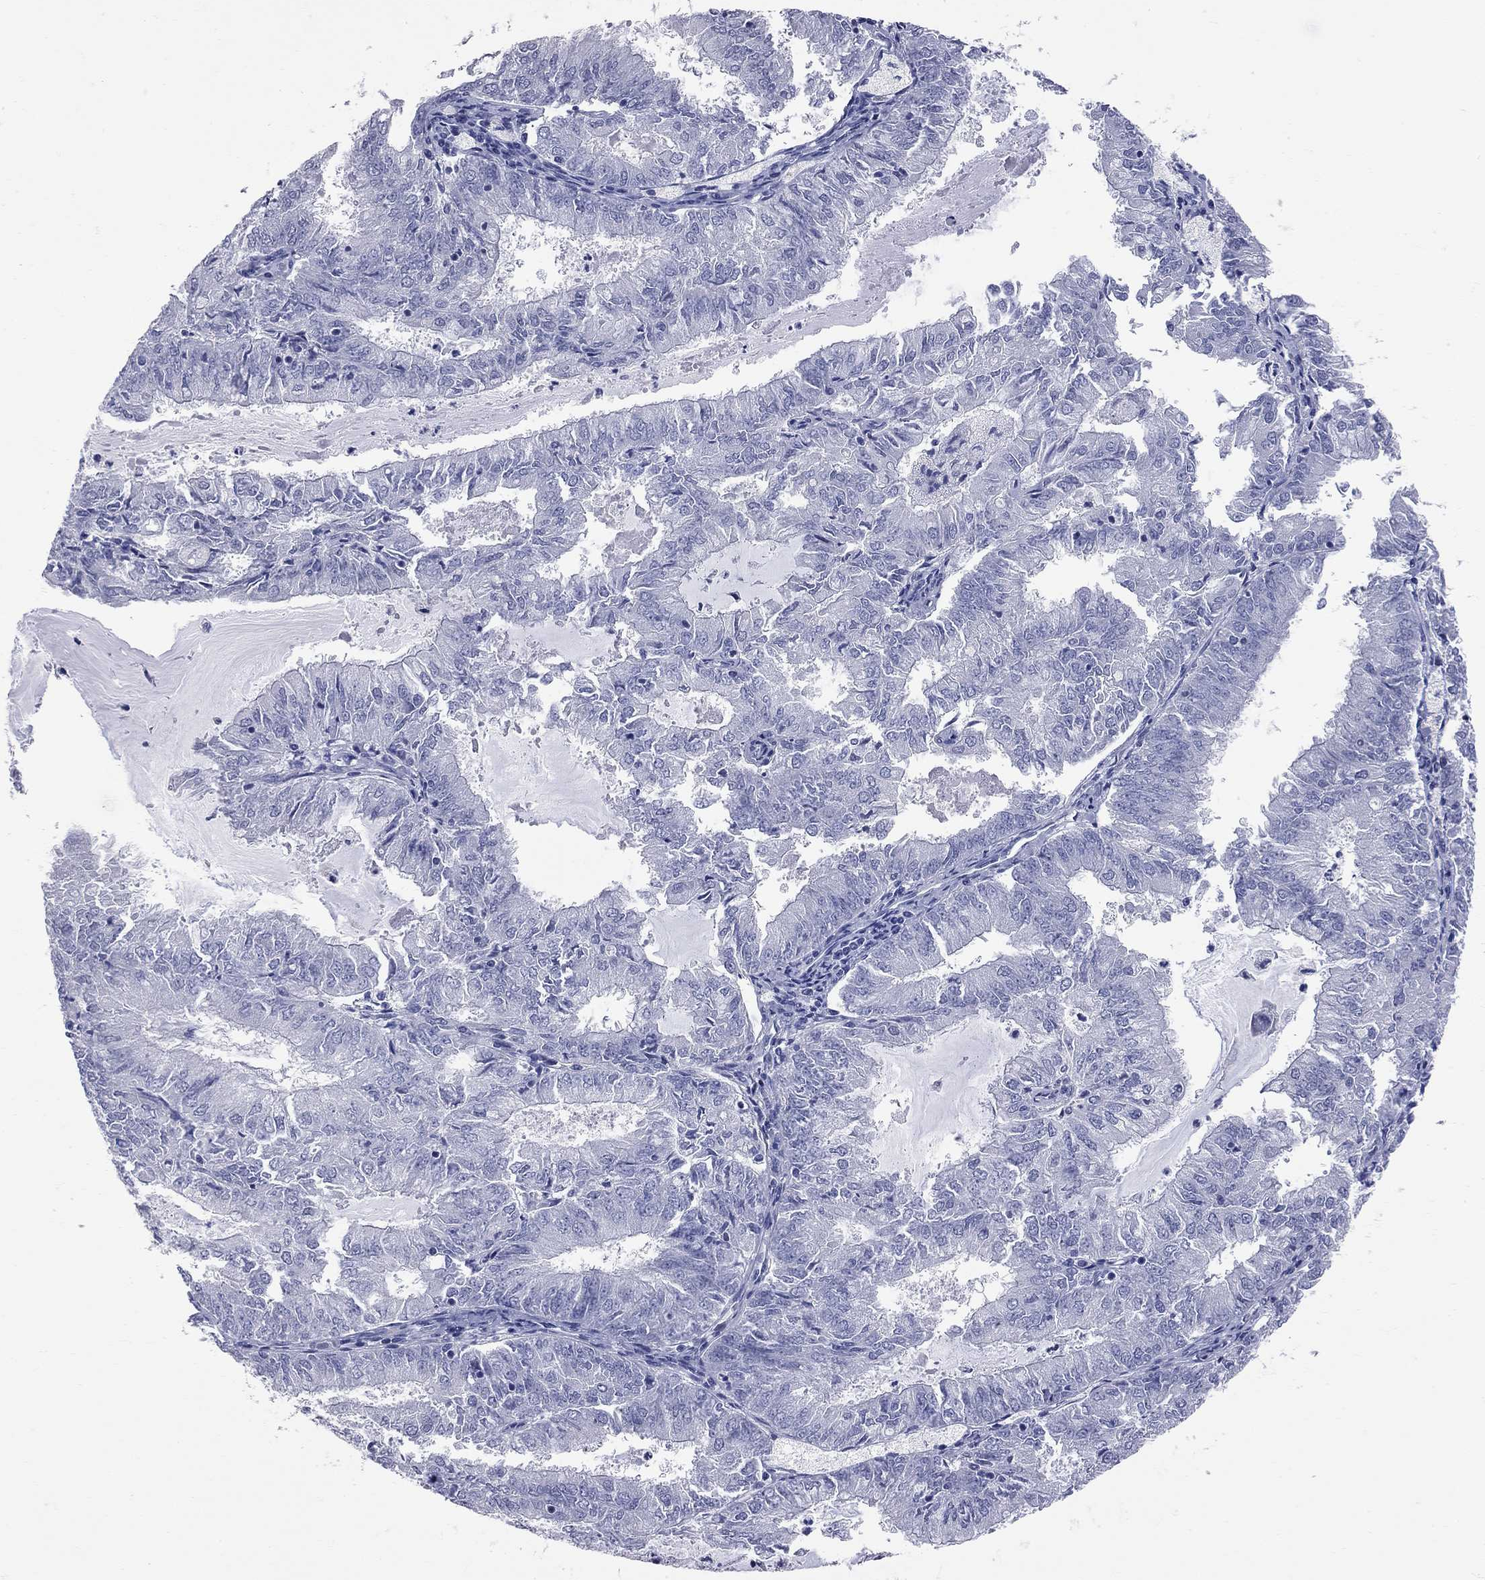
{"staining": {"intensity": "negative", "quantity": "none", "location": "none"}, "tissue": "endometrial cancer", "cell_type": "Tumor cells", "image_type": "cancer", "snomed": [{"axis": "morphology", "description": "Adenocarcinoma, NOS"}, {"axis": "topography", "description": "Endometrium"}], "caption": "Immunohistochemistry photomicrograph of endometrial cancer stained for a protein (brown), which exhibits no expression in tumor cells. (DAB immunohistochemistry (IHC) visualized using brightfield microscopy, high magnification).", "gene": "FAM221B", "patient": {"sex": "female", "age": 57}}